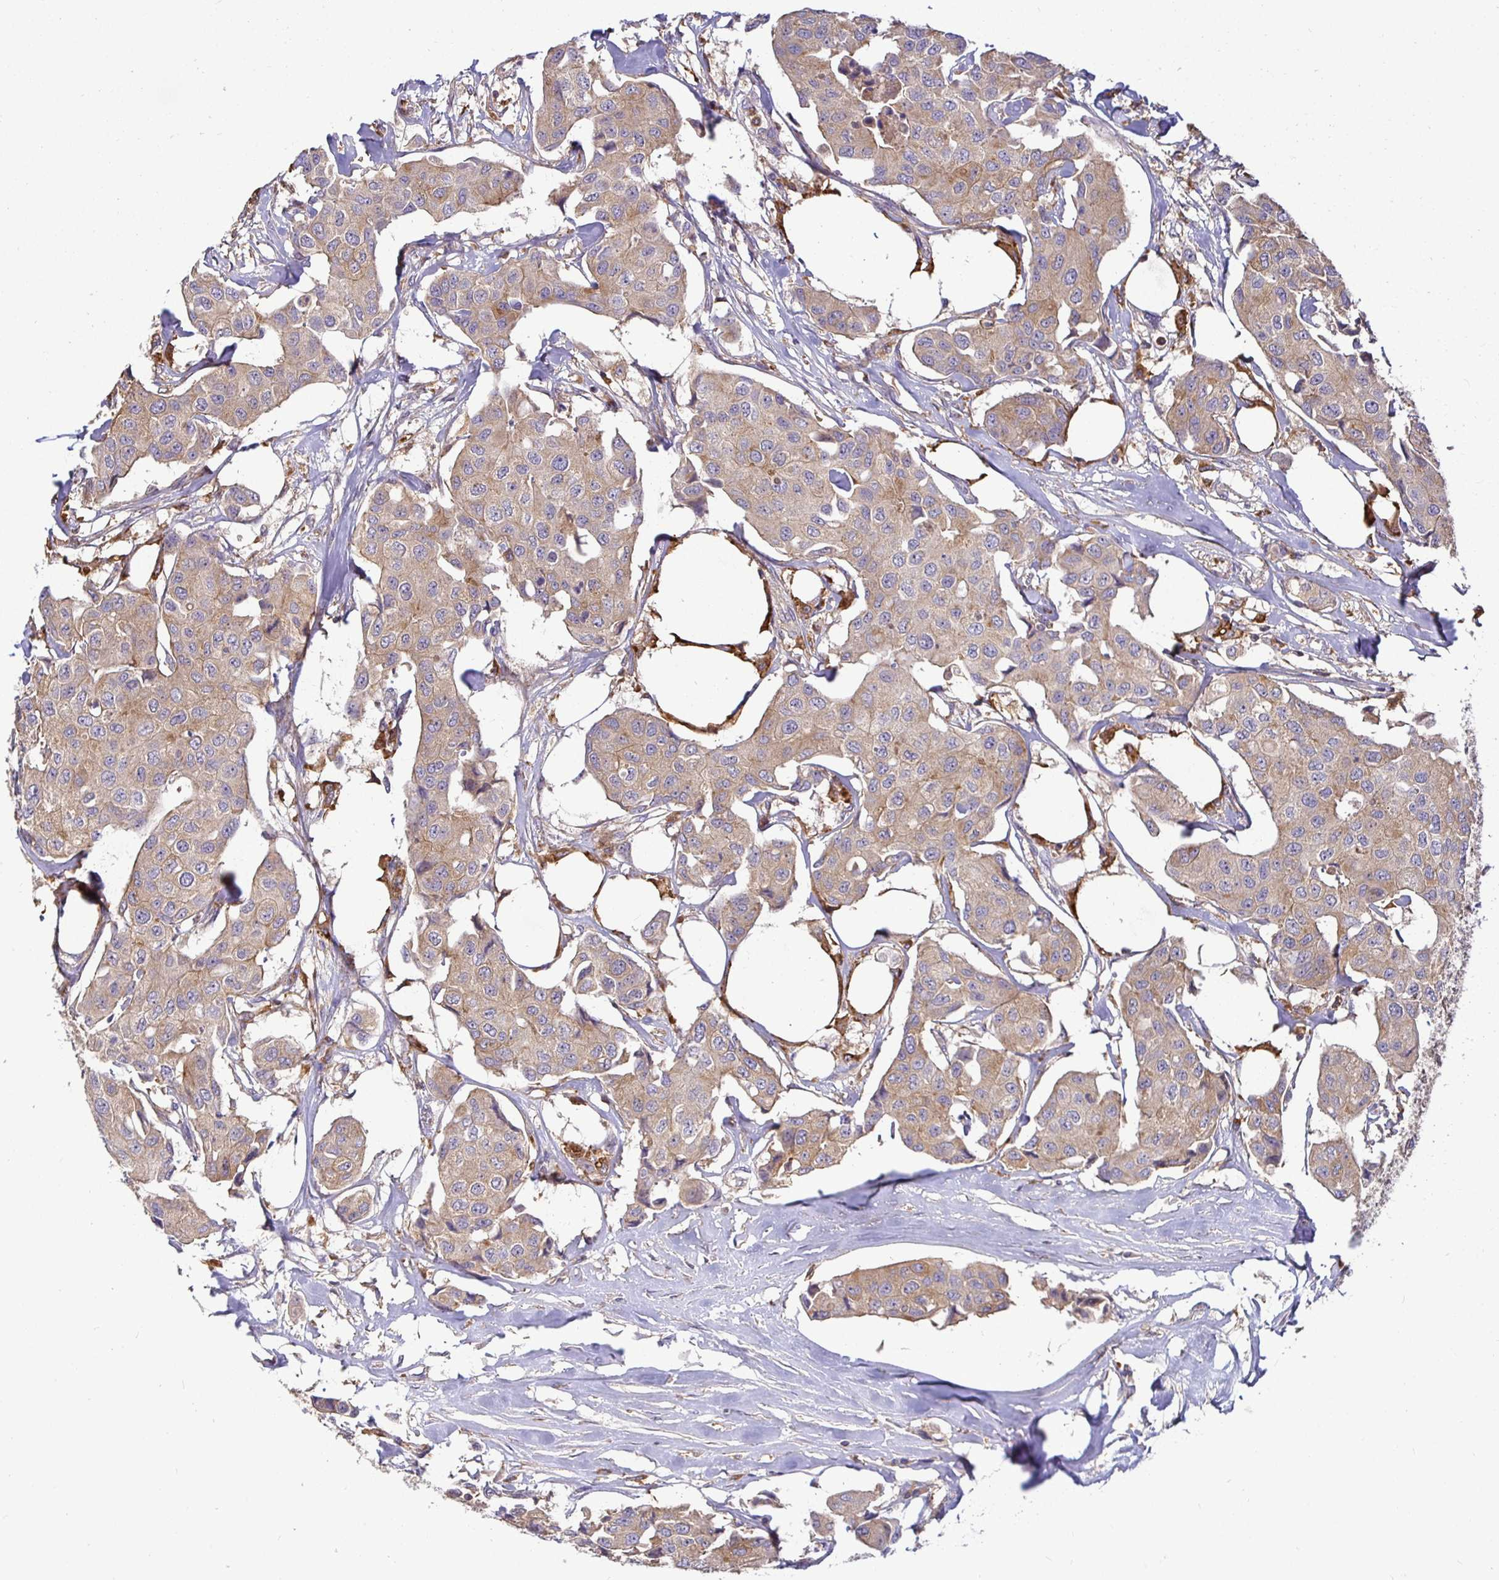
{"staining": {"intensity": "moderate", "quantity": ">75%", "location": "cytoplasmic/membranous"}, "tissue": "breast cancer", "cell_type": "Tumor cells", "image_type": "cancer", "snomed": [{"axis": "morphology", "description": "Duct carcinoma"}, {"axis": "topography", "description": "Breast"}, {"axis": "topography", "description": "Lymph node"}], "caption": "Immunohistochemistry (IHC) of breast cancer (intraductal carcinoma) shows medium levels of moderate cytoplasmic/membranous expression in about >75% of tumor cells.", "gene": "ATP6V1F", "patient": {"sex": "female", "age": 80}}